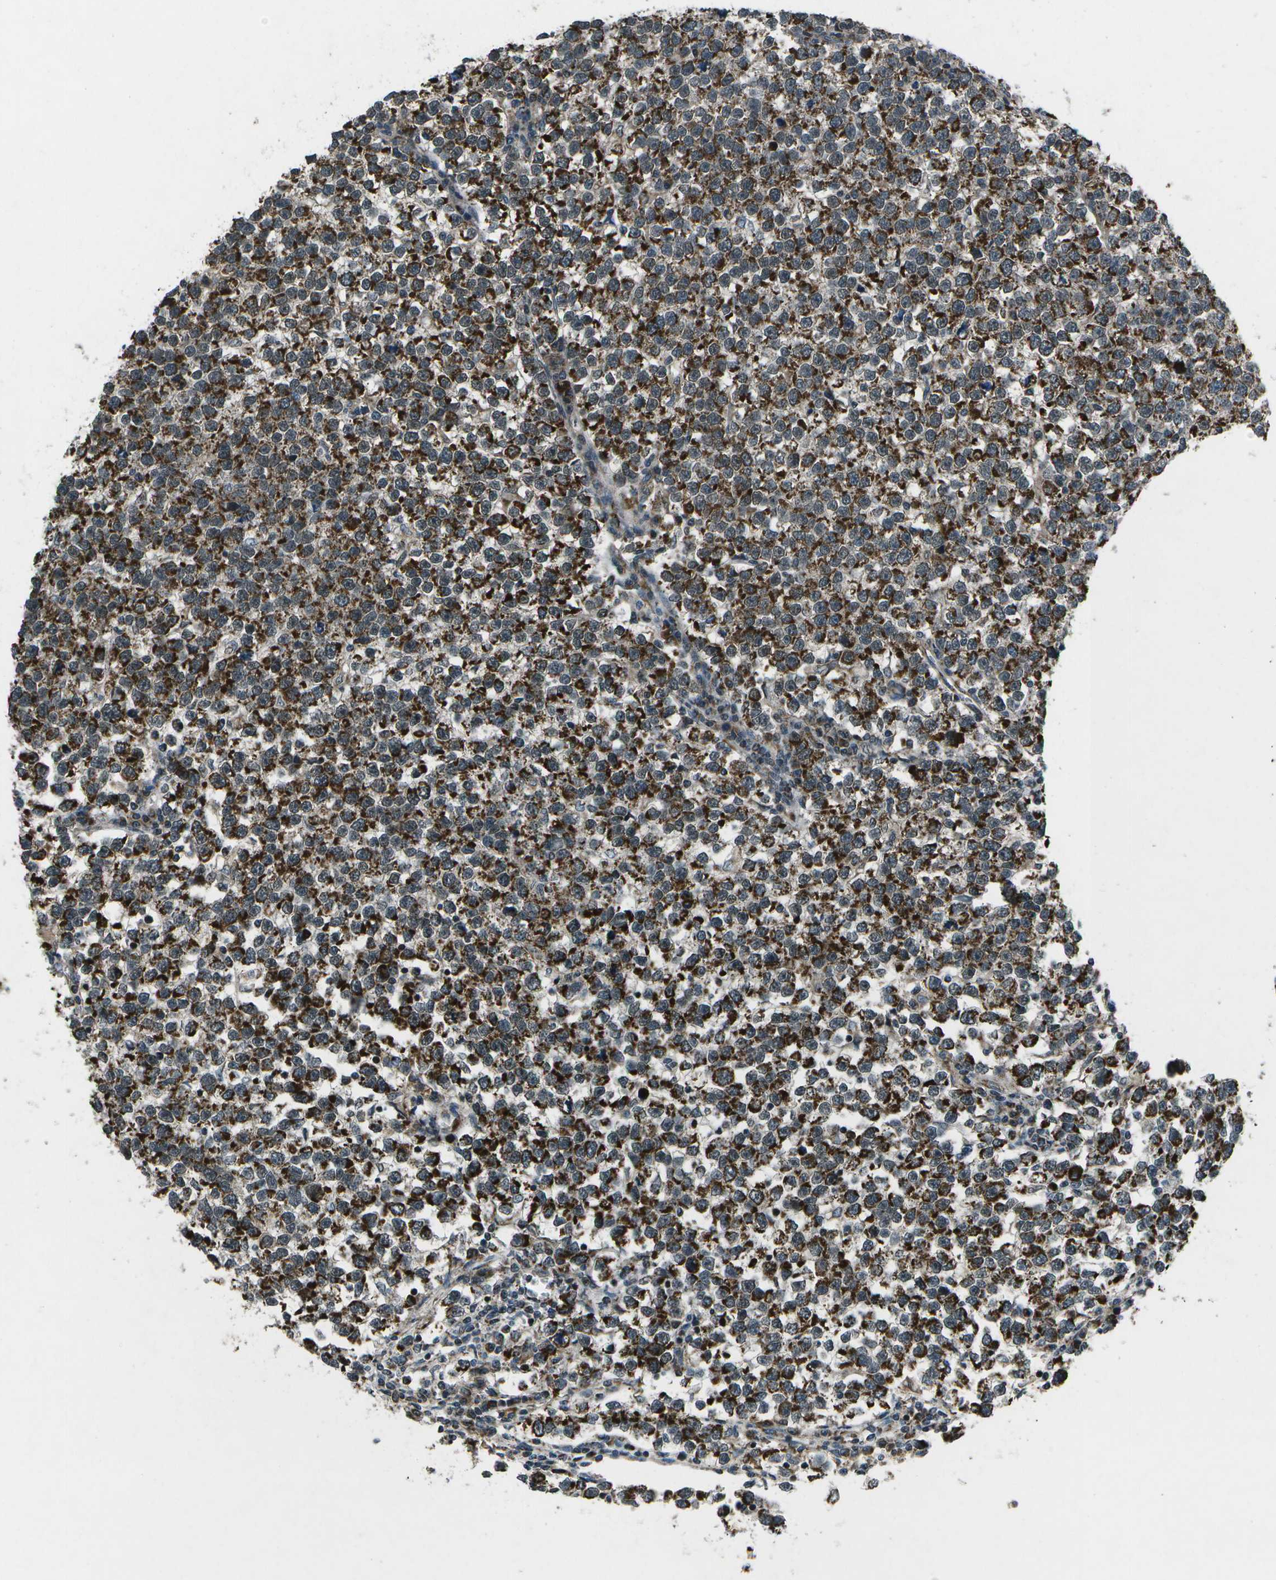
{"staining": {"intensity": "strong", "quantity": ">75%", "location": "cytoplasmic/membranous"}, "tissue": "testis cancer", "cell_type": "Tumor cells", "image_type": "cancer", "snomed": [{"axis": "morphology", "description": "Normal tissue, NOS"}, {"axis": "morphology", "description": "Seminoma, NOS"}, {"axis": "topography", "description": "Testis"}], "caption": "IHC (DAB (3,3'-diaminobenzidine)) staining of human testis cancer (seminoma) exhibits strong cytoplasmic/membranous protein staining in approximately >75% of tumor cells. Nuclei are stained in blue.", "gene": "EIF2AK1", "patient": {"sex": "male", "age": 43}}